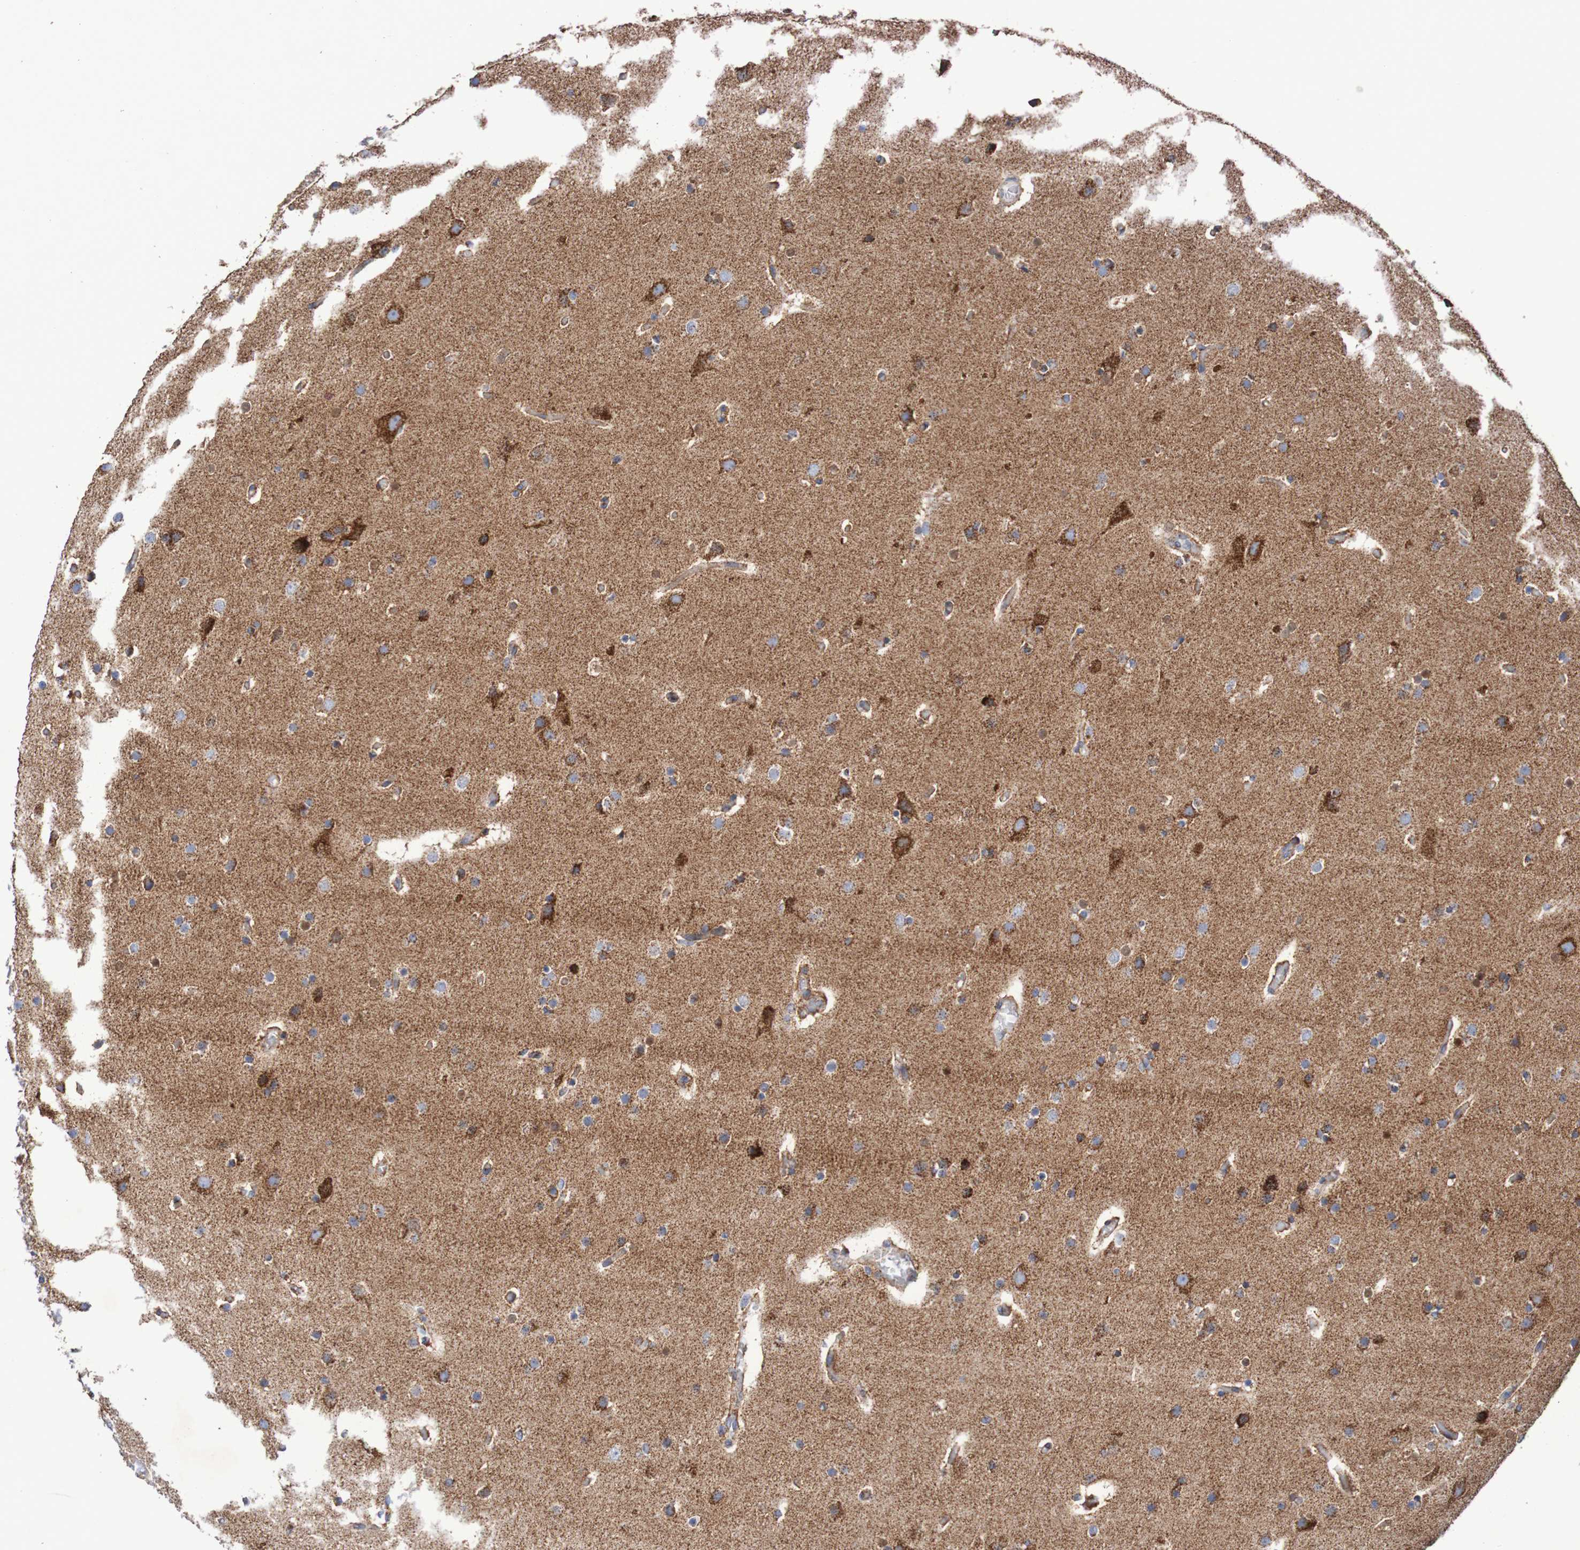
{"staining": {"intensity": "moderate", "quantity": "<25%", "location": "cytoplasmic/membranous"}, "tissue": "glioma", "cell_type": "Tumor cells", "image_type": "cancer", "snomed": [{"axis": "morphology", "description": "Glioma, malignant, High grade"}, {"axis": "topography", "description": "Cerebral cortex"}], "caption": "The histopathology image reveals immunohistochemical staining of malignant glioma (high-grade). There is moderate cytoplasmic/membranous expression is seen in approximately <25% of tumor cells.", "gene": "MMEL1", "patient": {"sex": "female", "age": 36}}